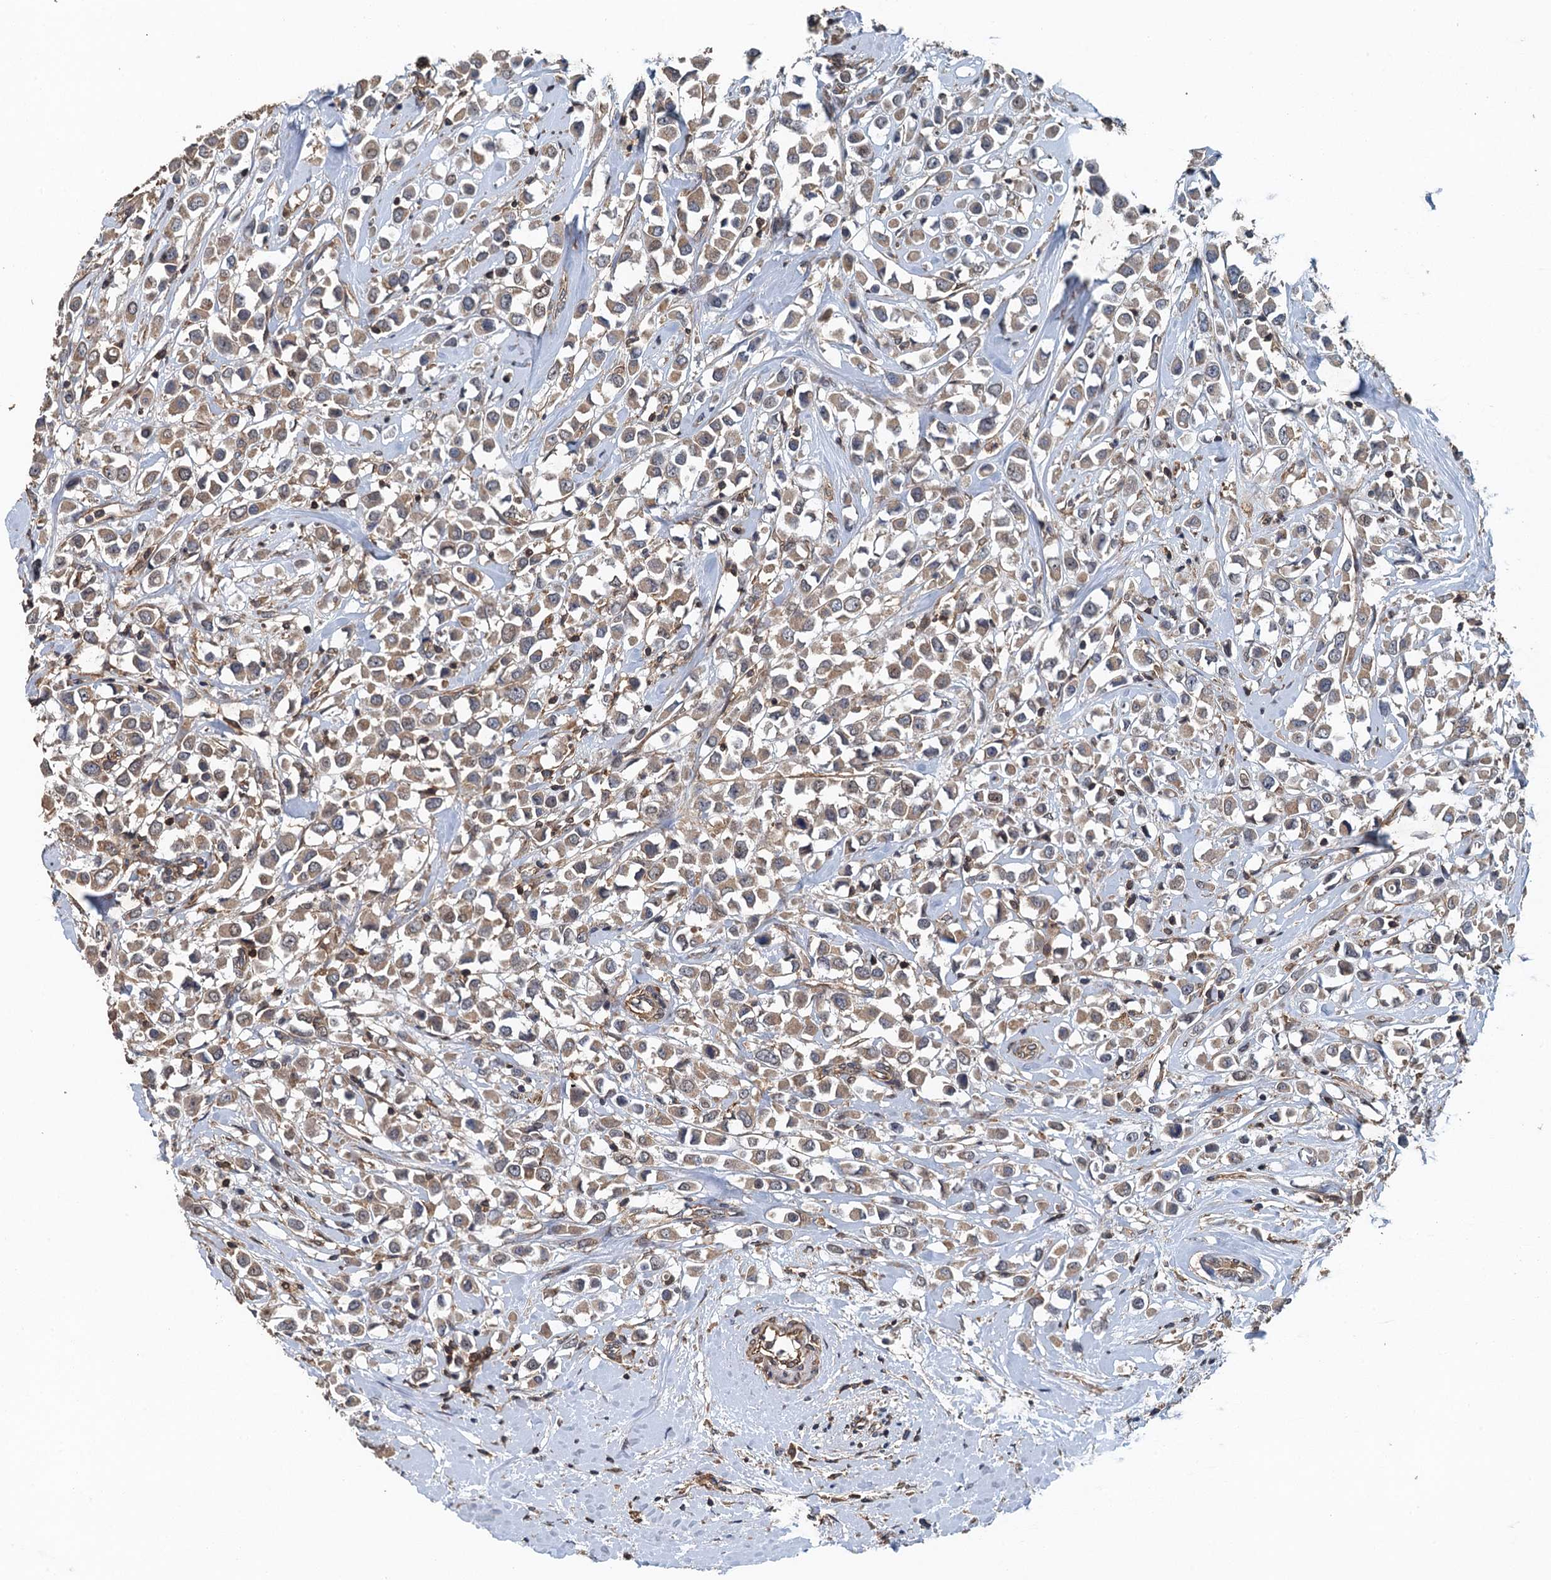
{"staining": {"intensity": "moderate", "quantity": ">75%", "location": "cytoplasmic/membranous"}, "tissue": "breast cancer", "cell_type": "Tumor cells", "image_type": "cancer", "snomed": [{"axis": "morphology", "description": "Duct carcinoma"}, {"axis": "topography", "description": "Breast"}], "caption": "The image exhibits immunohistochemical staining of breast cancer. There is moderate cytoplasmic/membranous staining is appreciated in about >75% of tumor cells.", "gene": "BORCS5", "patient": {"sex": "female", "age": 61}}